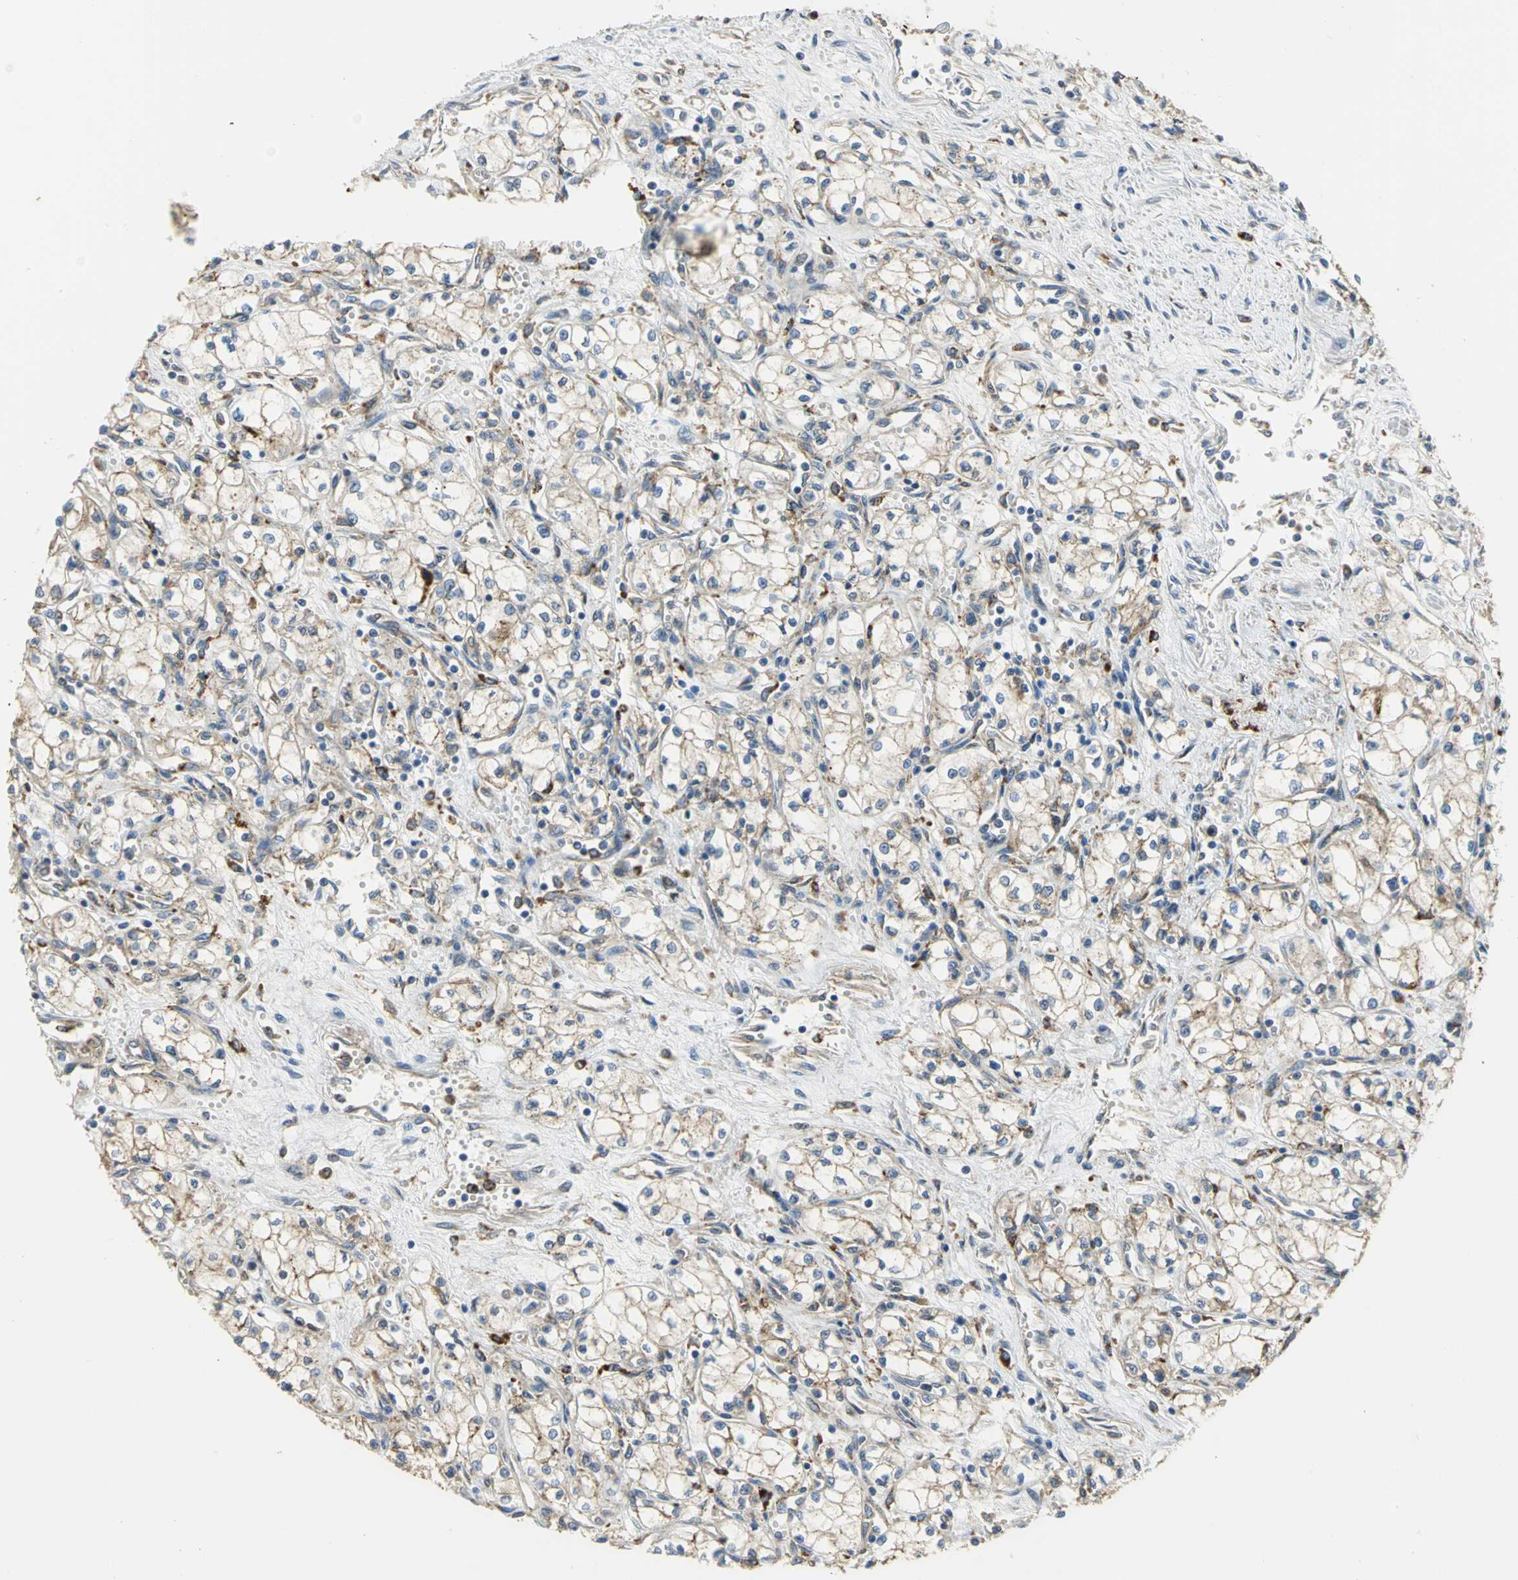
{"staining": {"intensity": "weak", "quantity": "25%-75%", "location": "cytoplasmic/membranous"}, "tissue": "renal cancer", "cell_type": "Tumor cells", "image_type": "cancer", "snomed": [{"axis": "morphology", "description": "Normal tissue, NOS"}, {"axis": "morphology", "description": "Adenocarcinoma, NOS"}, {"axis": "topography", "description": "Kidney"}], "caption": "Human renal cancer (adenocarcinoma) stained for a protein (brown) displays weak cytoplasmic/membranous positive expression in about 25%-75% of tumor cells.", "gene": "DIAPH2", "patient": {"sex": "male", "age": 59}}